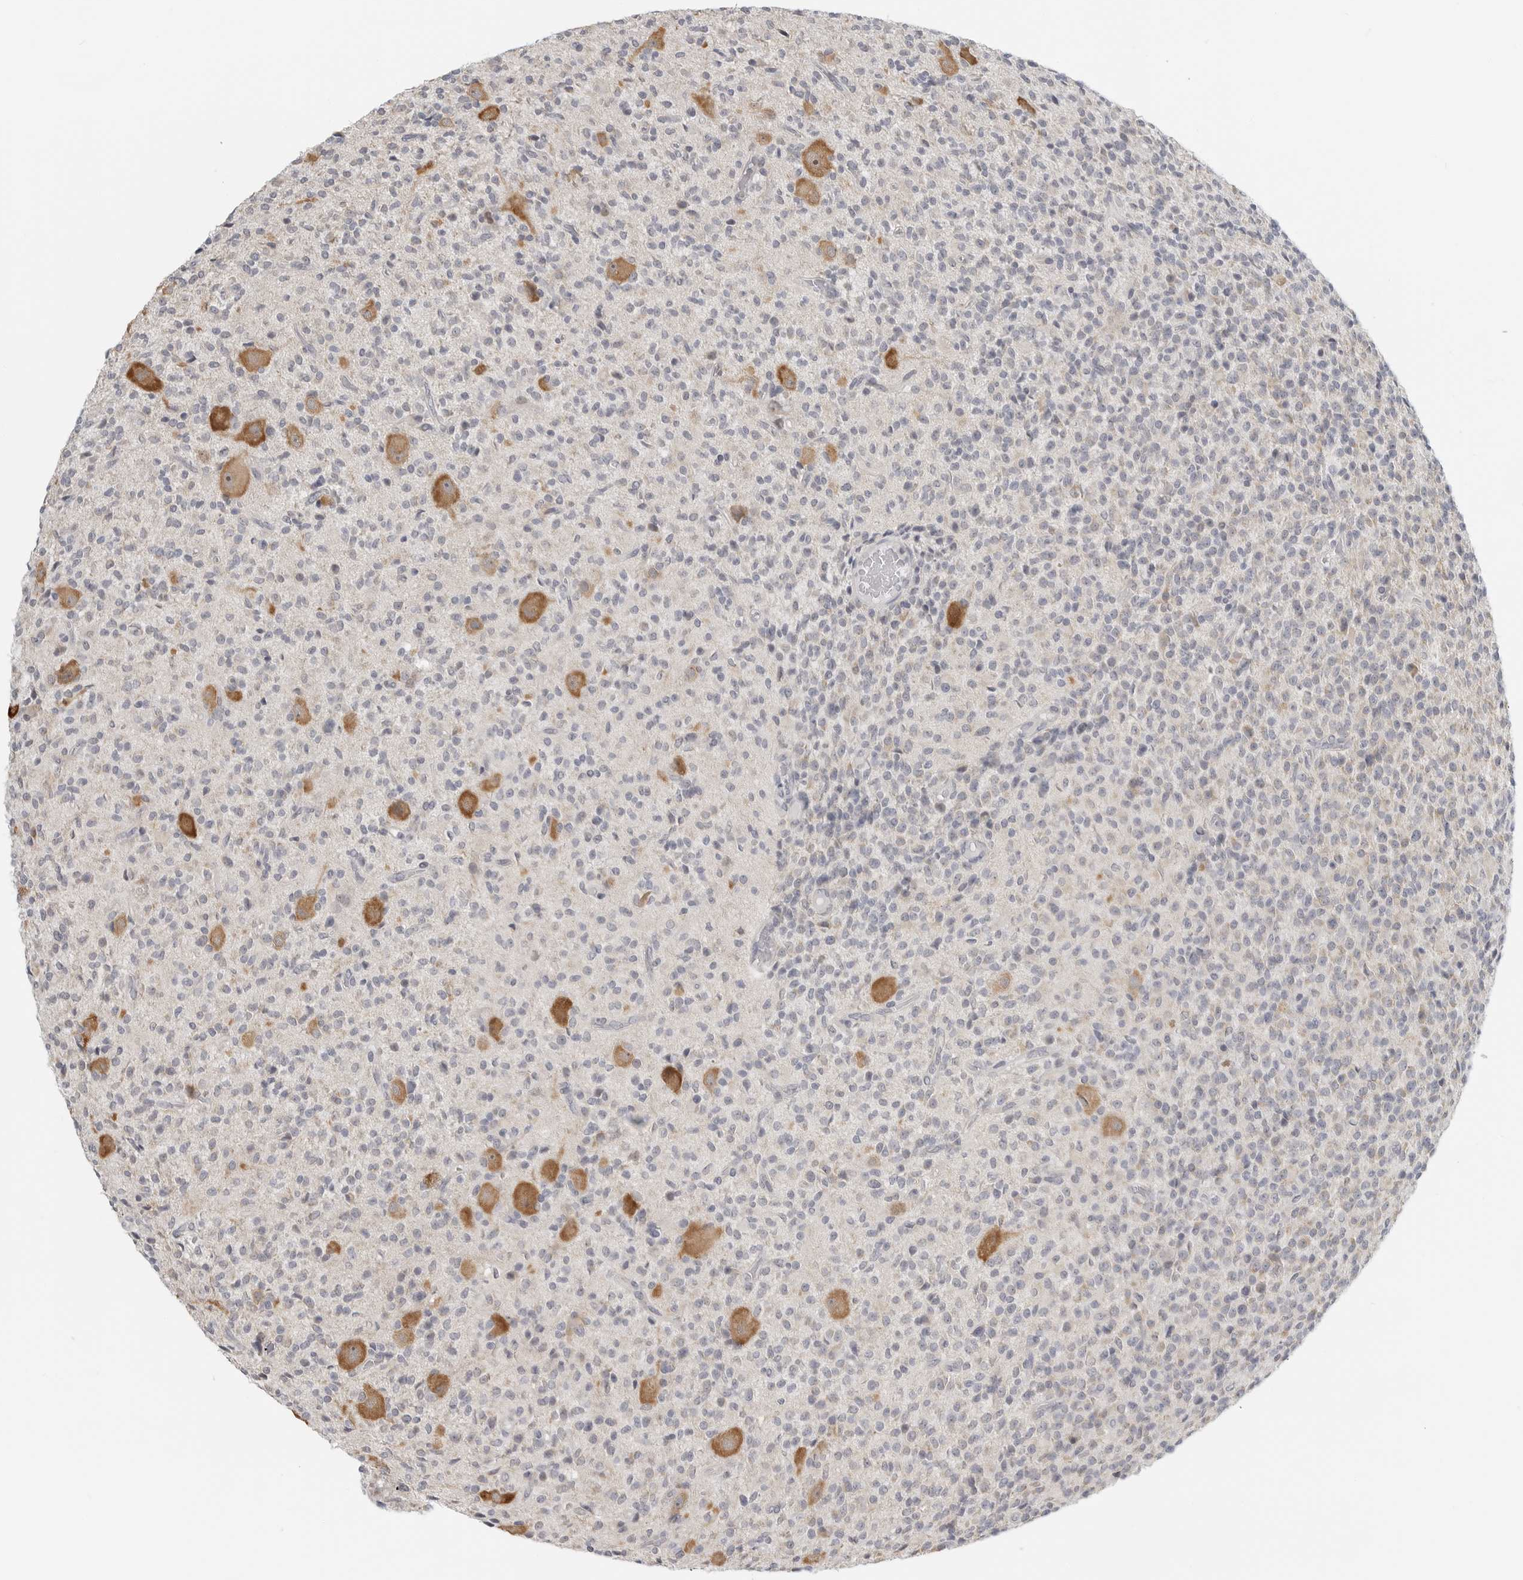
{"staining": {"intensity": "negative", "quantity": "none", "location": "none"}, "tissue": "glioma", "cell_type": "Tumor cells", "image_type": "cancer", "snomed": [{"axis": "morphology", "description": "Glioma, malignant, High grade"}, {"axis": "topography", "description": "Brain"}], "caption": "Immunohistochemistry (IHC) of human glioma exhibits no staining in tumor cells.", "gene": "IL12RB2", "patient": {"sex": "male", "age": 34}}